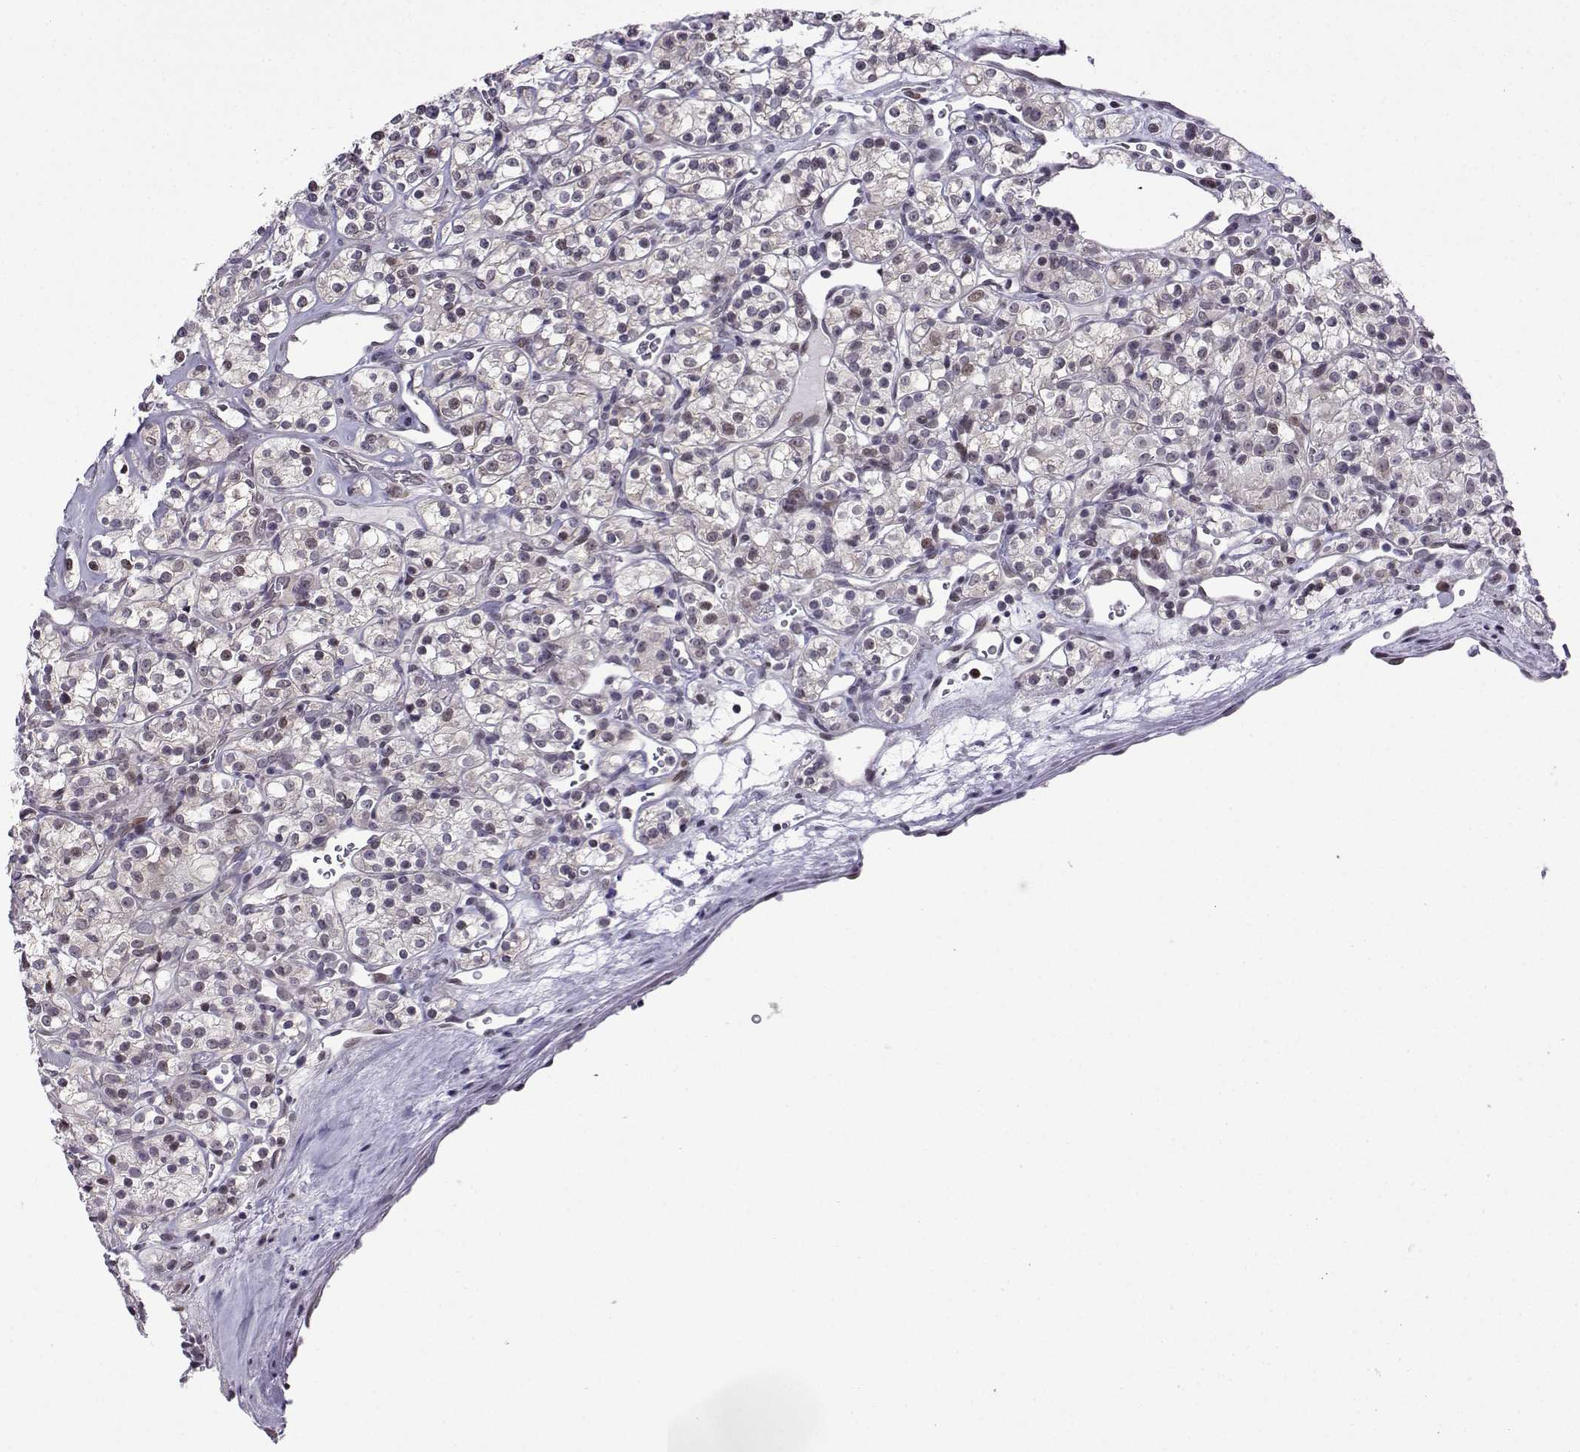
{"staining": {"intensity": "weak", "quantity": "<25%", "location": "nuclear"}, "tissue": "renal cancer", "cell_type": "Tumor cells", "image_type": "cancer", "snomed": [{"axis": "morphology", "description": "Adenocarcinoma, NOS"}, {"axis": "topography", "description": "Kidney"}], "caption": "This is an immunohistochemistry (IHC) histopathology image of renal adenocarcinoma. There is no expression in tumor cells.", "gene": "FGF3", "patient": {"sex": "male", "age": 77}}